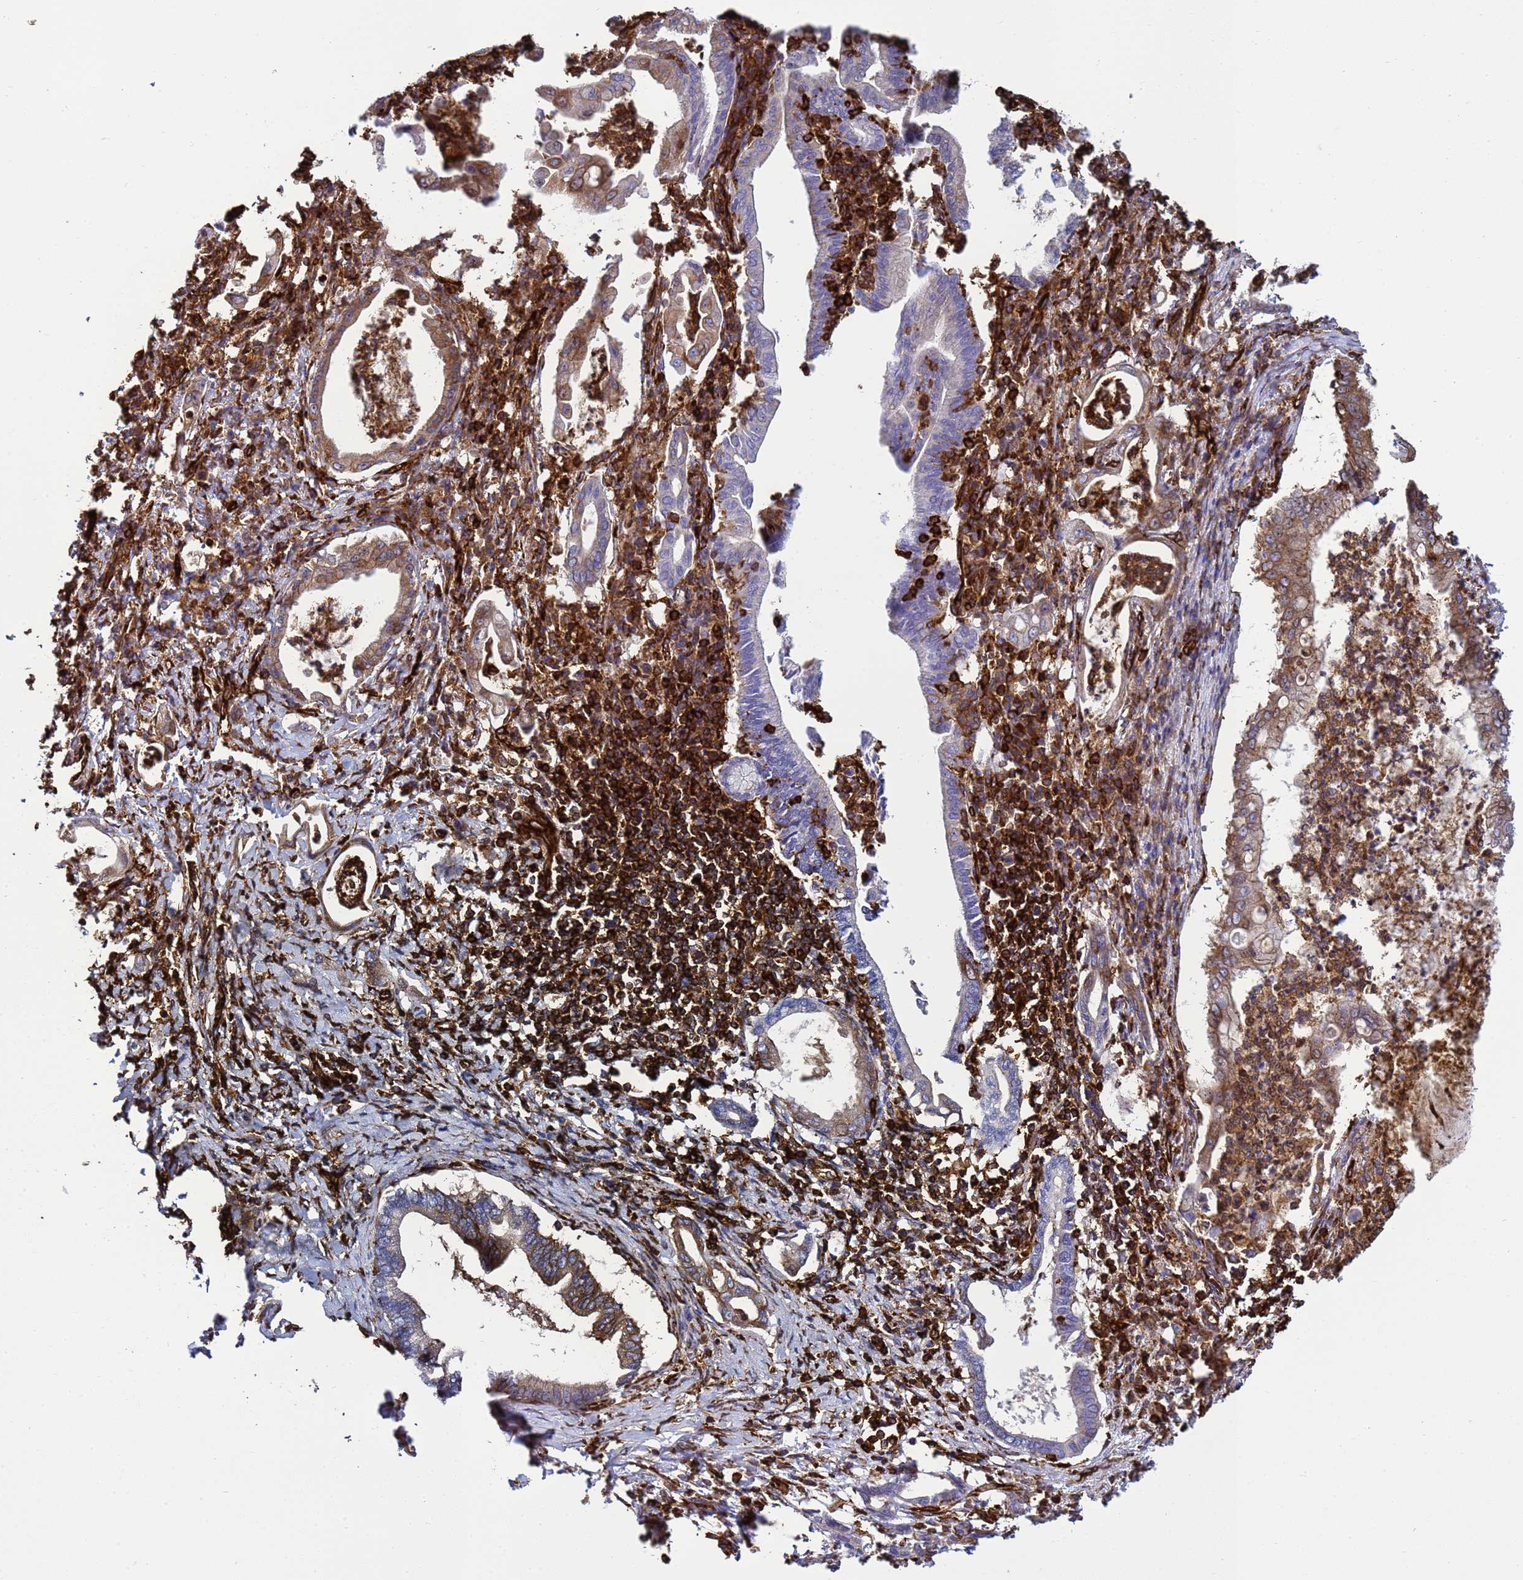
{"staining": {"intensity": "moderate", "quantity": "25%-75%", "location": "cytoplasmic/membranous"}, "tissue": "pancreatic cancer", "cell_type": "Tumor cells", "image_type": "cancer", "snomed": [{"axis": "morphology", "description": "Adenocarcinoma, NOS"}, {"axis": "topography", "description": "Pancreas"}], "caption": "There is medium levels of moderate cytoplasmic/membranous positivity in tumor cells of pancreatic cancer (adenocarcinoma), as demonstrated by immunohistochemical staining (brown color).", "gene": "ZBTB8OS", "patient": {"sex": "female", "age": 55}}